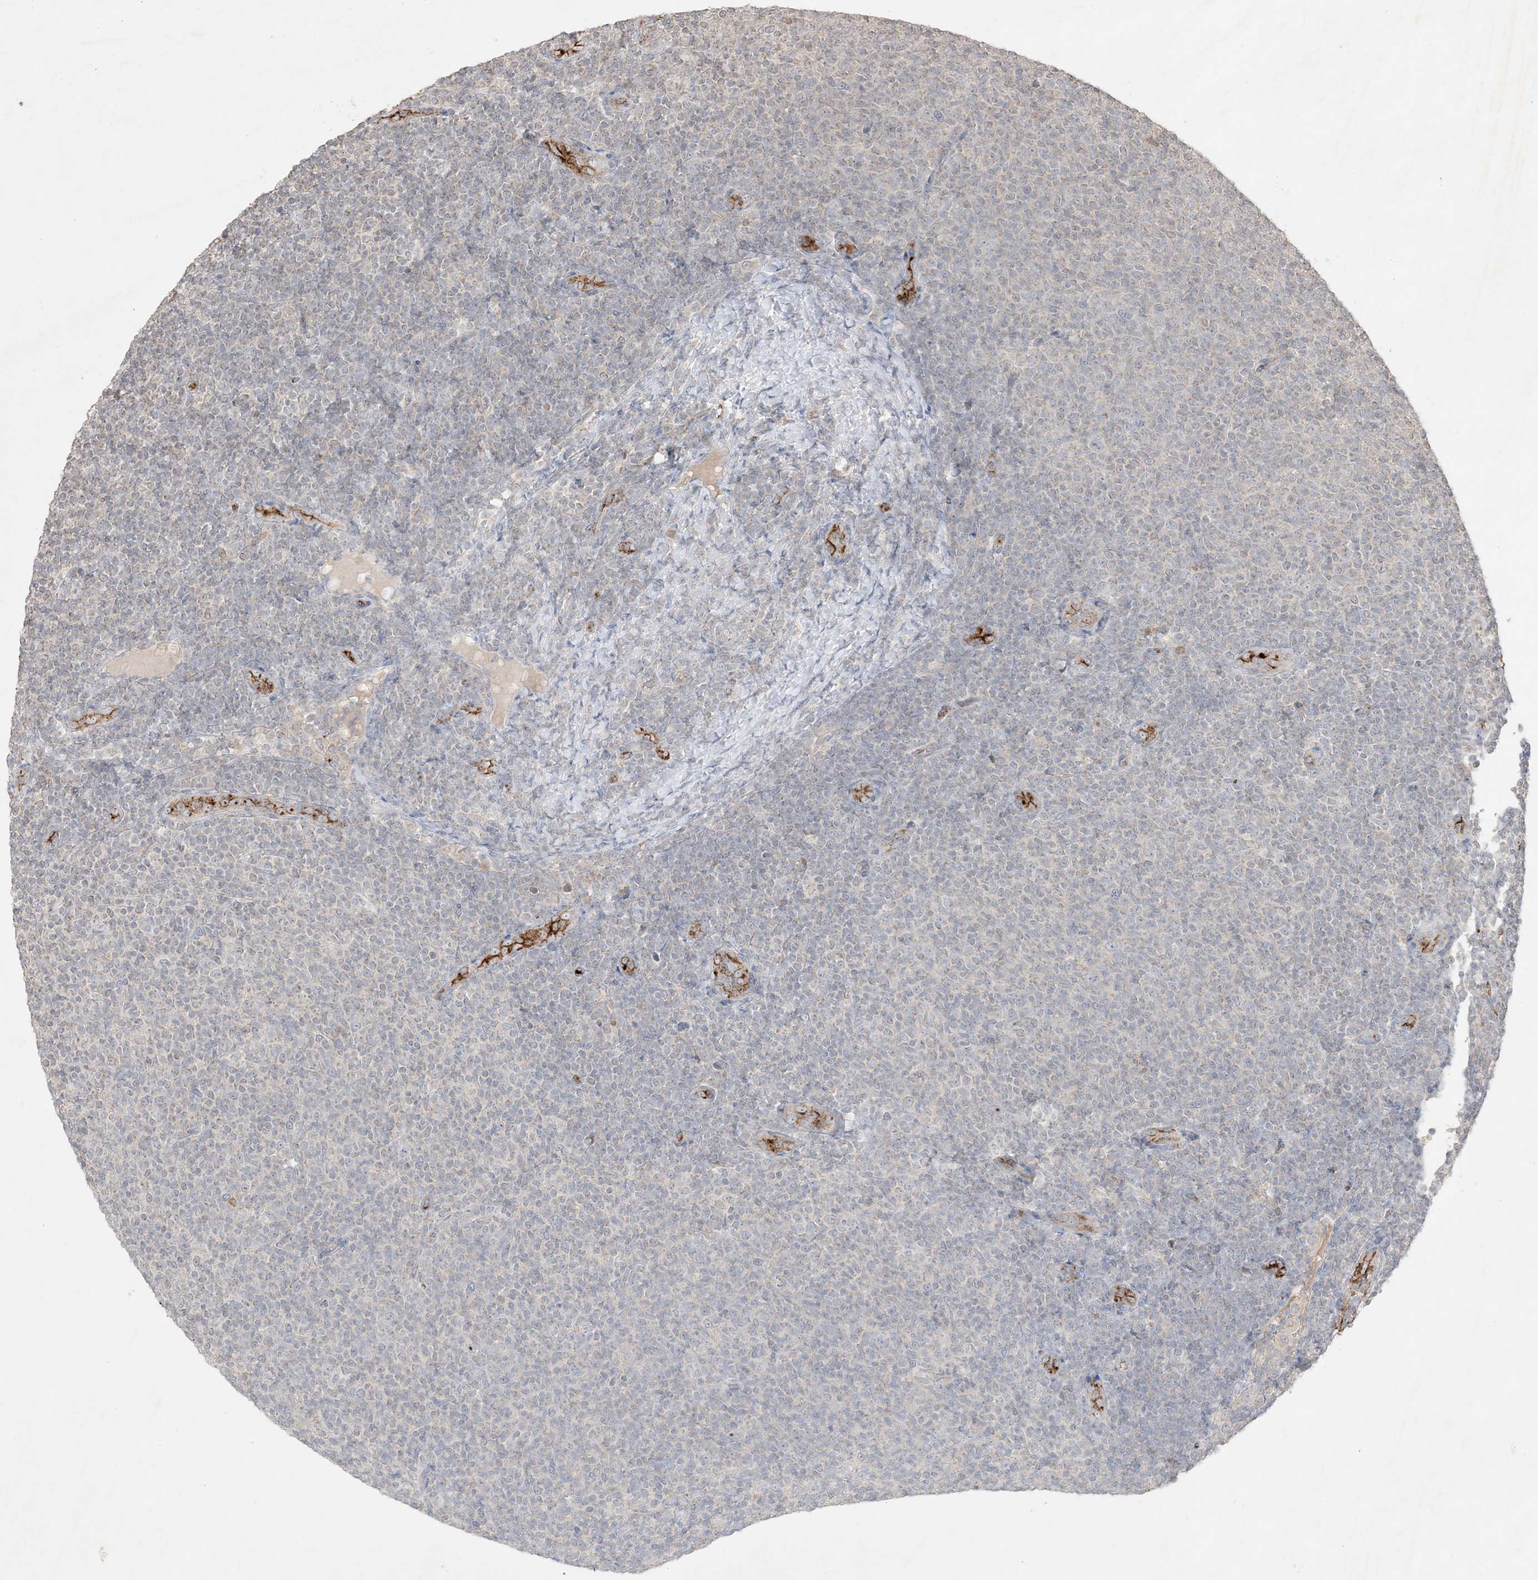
{"staining": {"intensity": "negative", "quantity": "none", "location": "none"}, "tissue": "lymphoma", "cell_type": "Tumor cells", "image_type": "cancer", "snomed": [{"axis": "morphology", "description": "Malignant lymphoma, non-Hodgkin's type, Low grade"}, {"axis": "topography", "description": "Lymph node"}], "caption": "The IHC photomicrograph has no significant positivity in tumor cells of lymphoma tissue.", "gene": "PRSS36", "patient": {"sex": "male", "age": 66}}